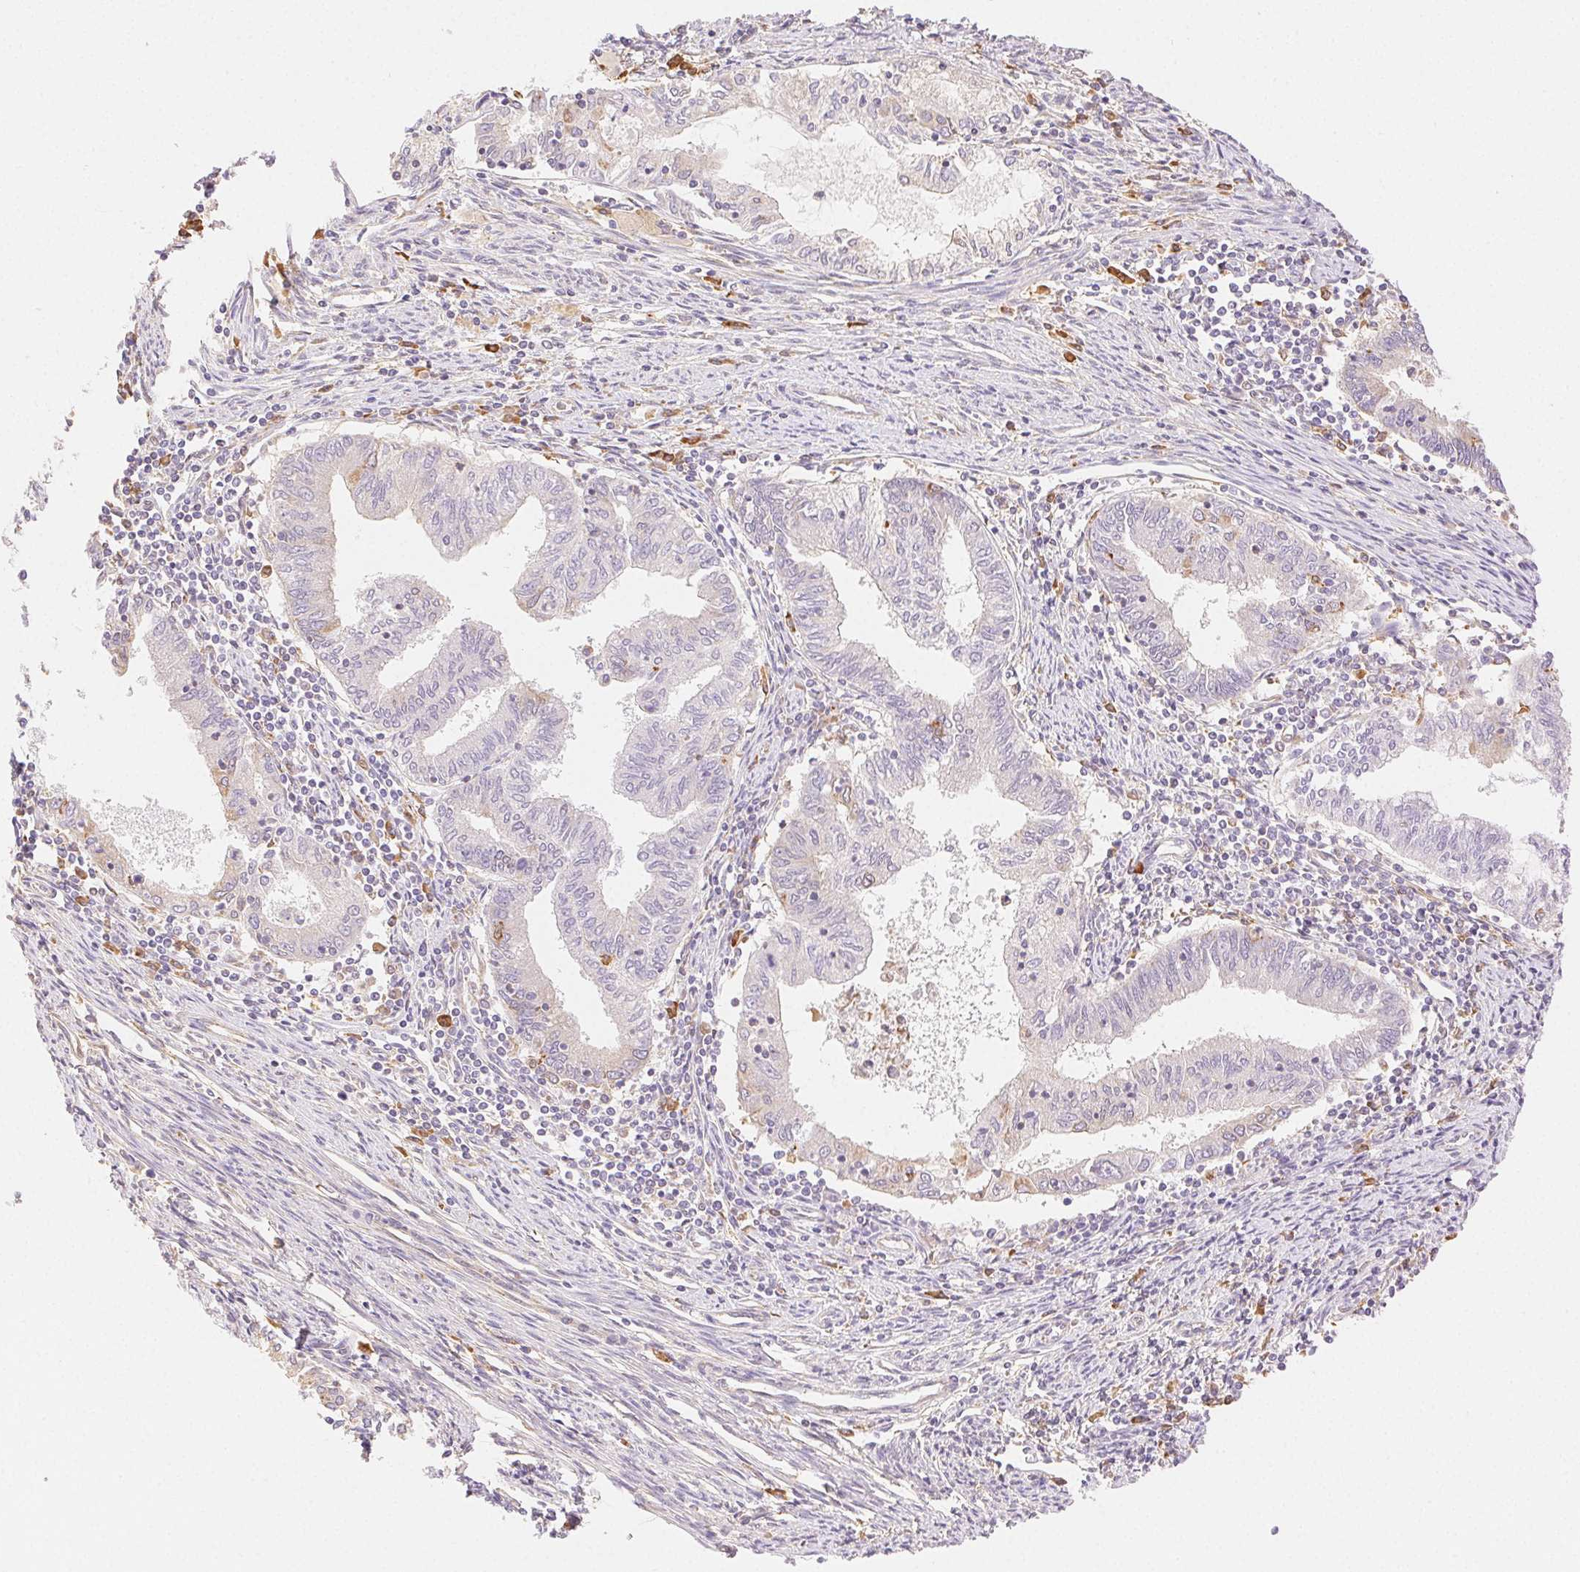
{"staining": {"intensity": "weak", "quantity": "25%-75%", "location": "cytoplasmic/membranous"}, "tissue": "endometrial cancer", "cell_type": "Tumor cells", "image_type": "cancer", "snomed": [{"axis": "morphology", "description": "Adenocarcinoma, NOS"}, {"axis": "topography", "description": "Endometrium"}], "caption": "Endometrial cancer (adenocarcinoma) stained with IHC displays weak cytoplasmic/membranous positivity in about 25%-75% of tumor cells.", "gene": "ENTREP1", "patient": {"sex": "female", "age": 79}}